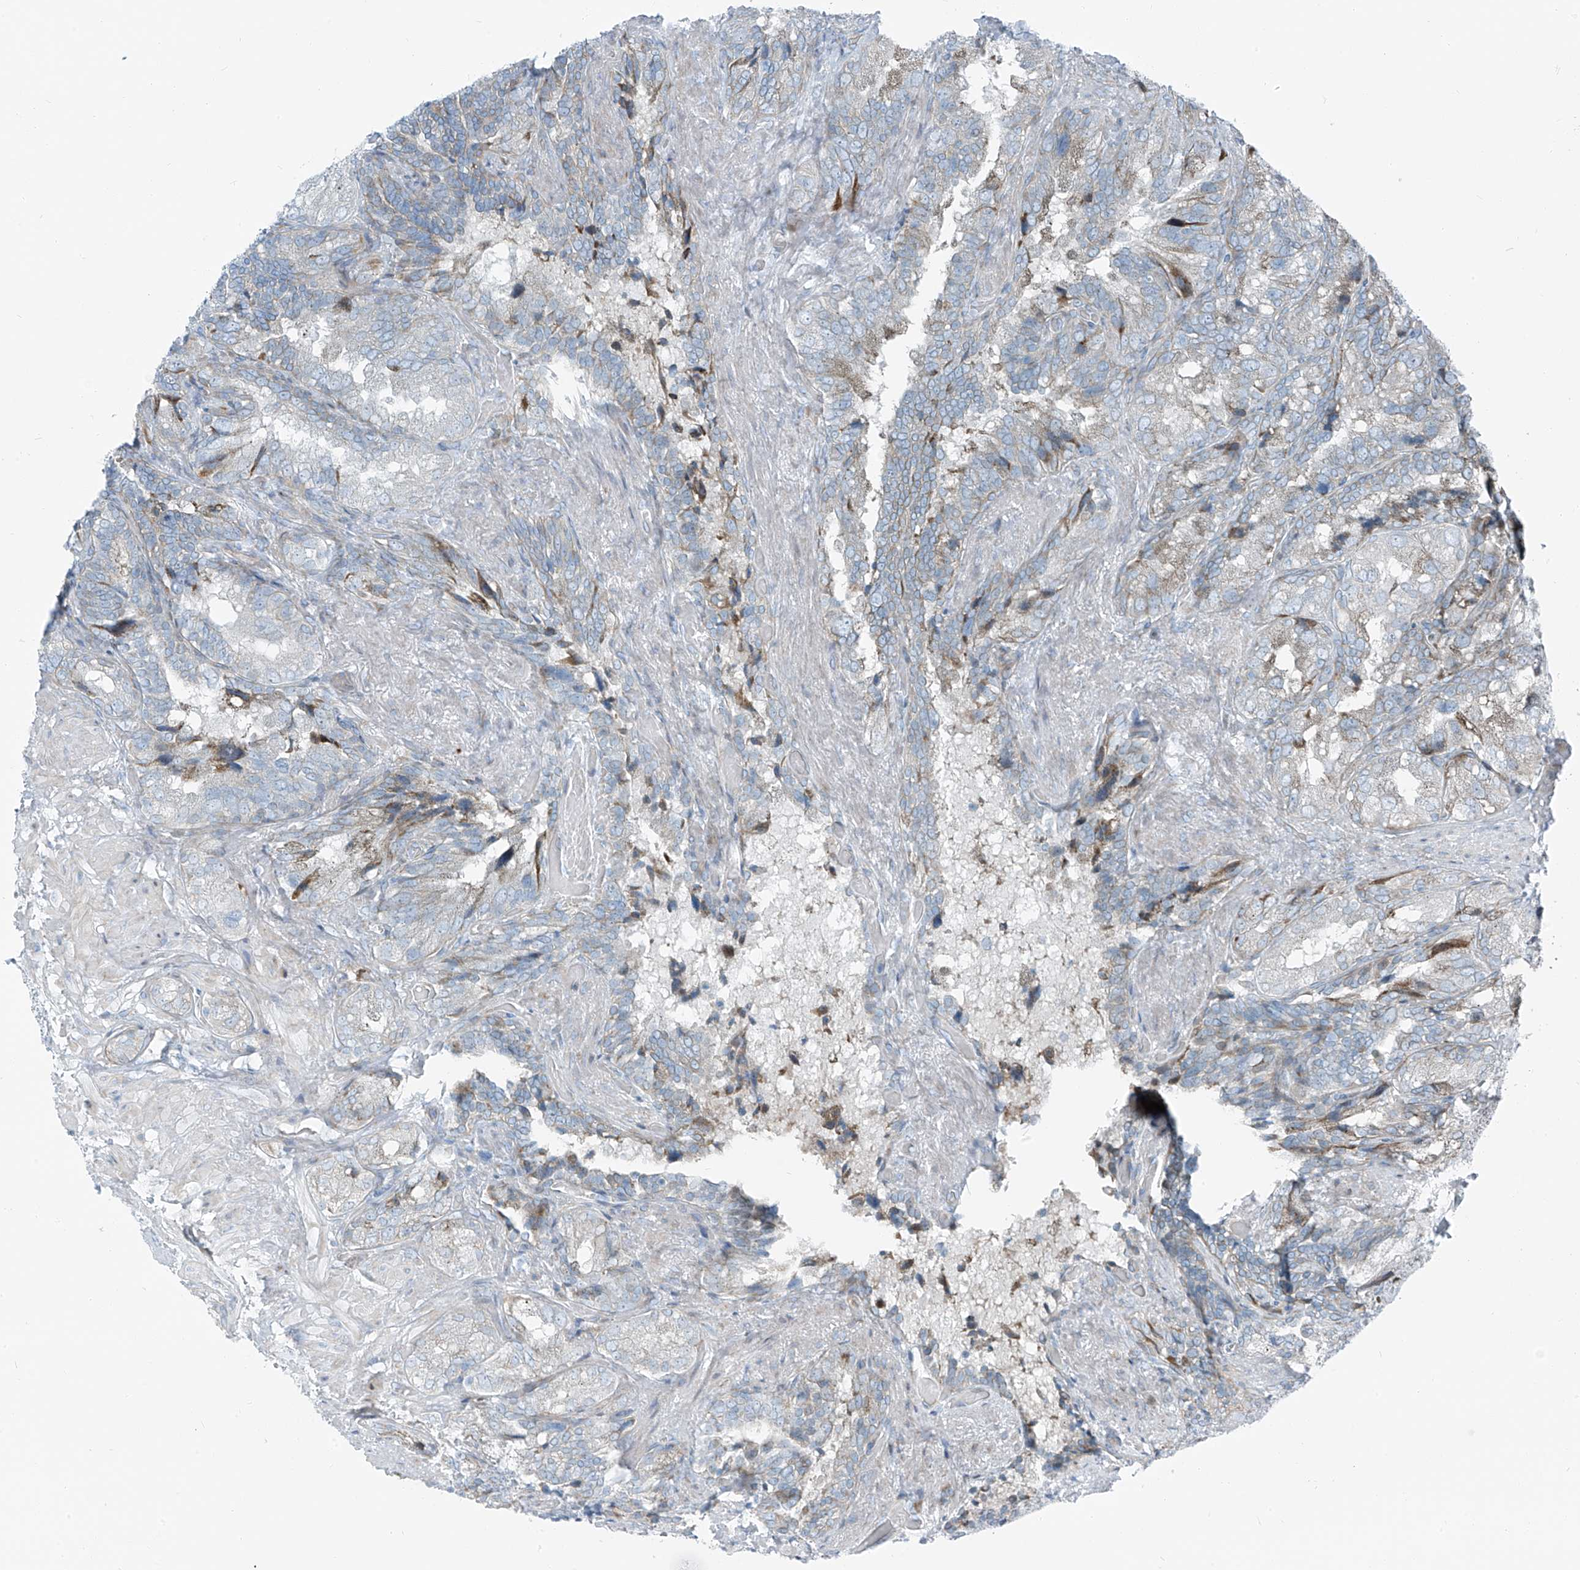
{"staining": {"intensity": "moderate", "quantity": "<25%", "location": "cytoplasmic/membranous"}, "tissue": "seminal vesicle", "cell_type": "Glandular cells", "image_type": "normal", "snomed": [{"axis": "morphology", "description": "Normal tissue, NOS"}, {"axis": "topography", "description": "Seminal veicle"}, {"axis": "topography", "description": "Peripheral nerve tissue"}], "caption": "DAB (3,3'-diaminobenzidine) immunohistochemical staining of benign human seminal vesicle demonstrates moderate cytoplasmic/membranous protein positivity in approximately <25% of glandular cells.", "gene": "HIC2", "patient": {"sex": "male", "age": 63}}